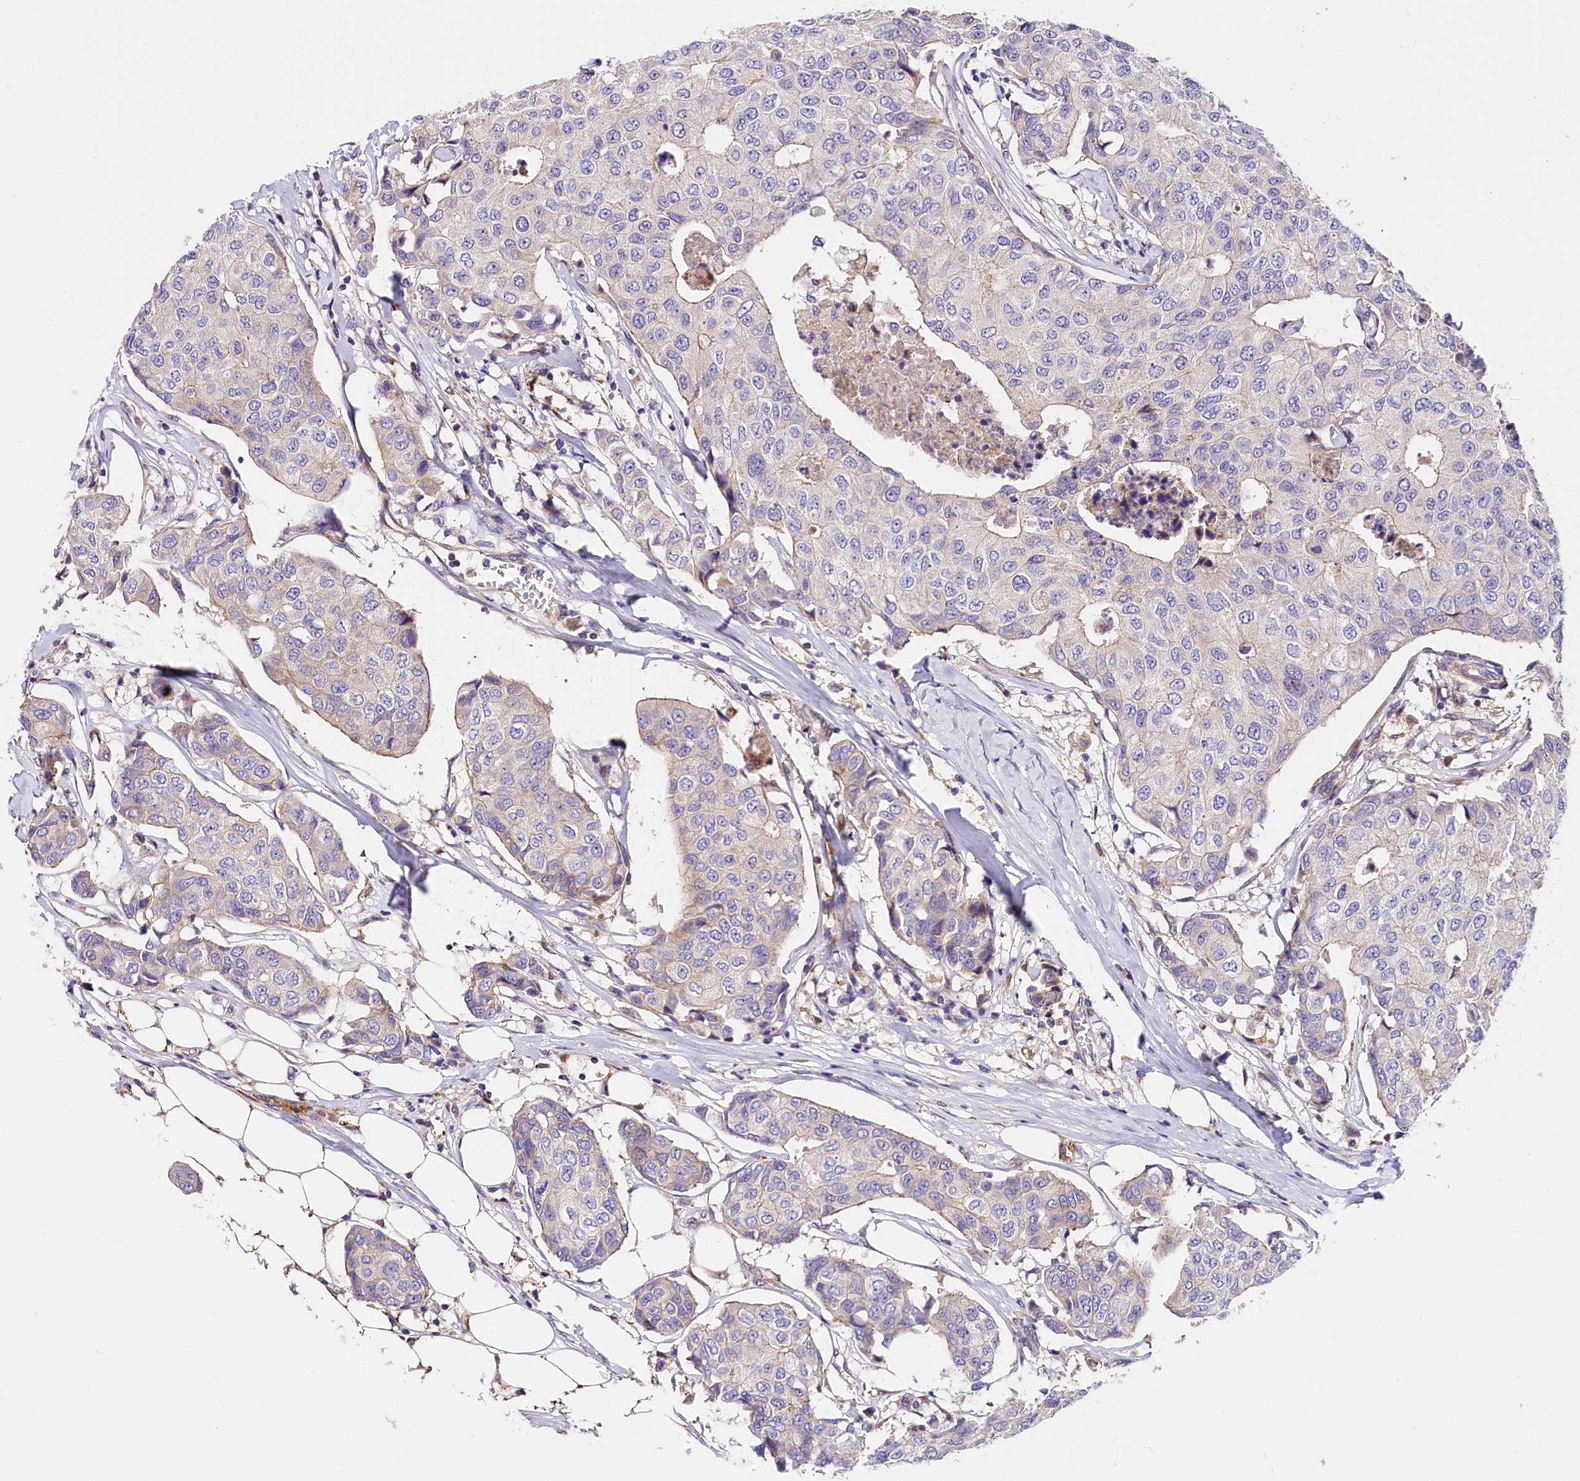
{"staining": {"intensity": "negative", "quantity": "none", "location": "none"}, "tissue": "breast cancer", "cell_type": "Tumor cells", "image_type": "cancer", "snomed": [{"axis": "morphology", "description": "Duct carcinoma"}, {"axis": "topography", "description": "Breast"}], "caption": "The micrograph reveals no staining of tumor cells in infiltrating ductal carcinoma (breast).", "gene": "ARMC6", "patient": {"sex": "female", "age": 80}}